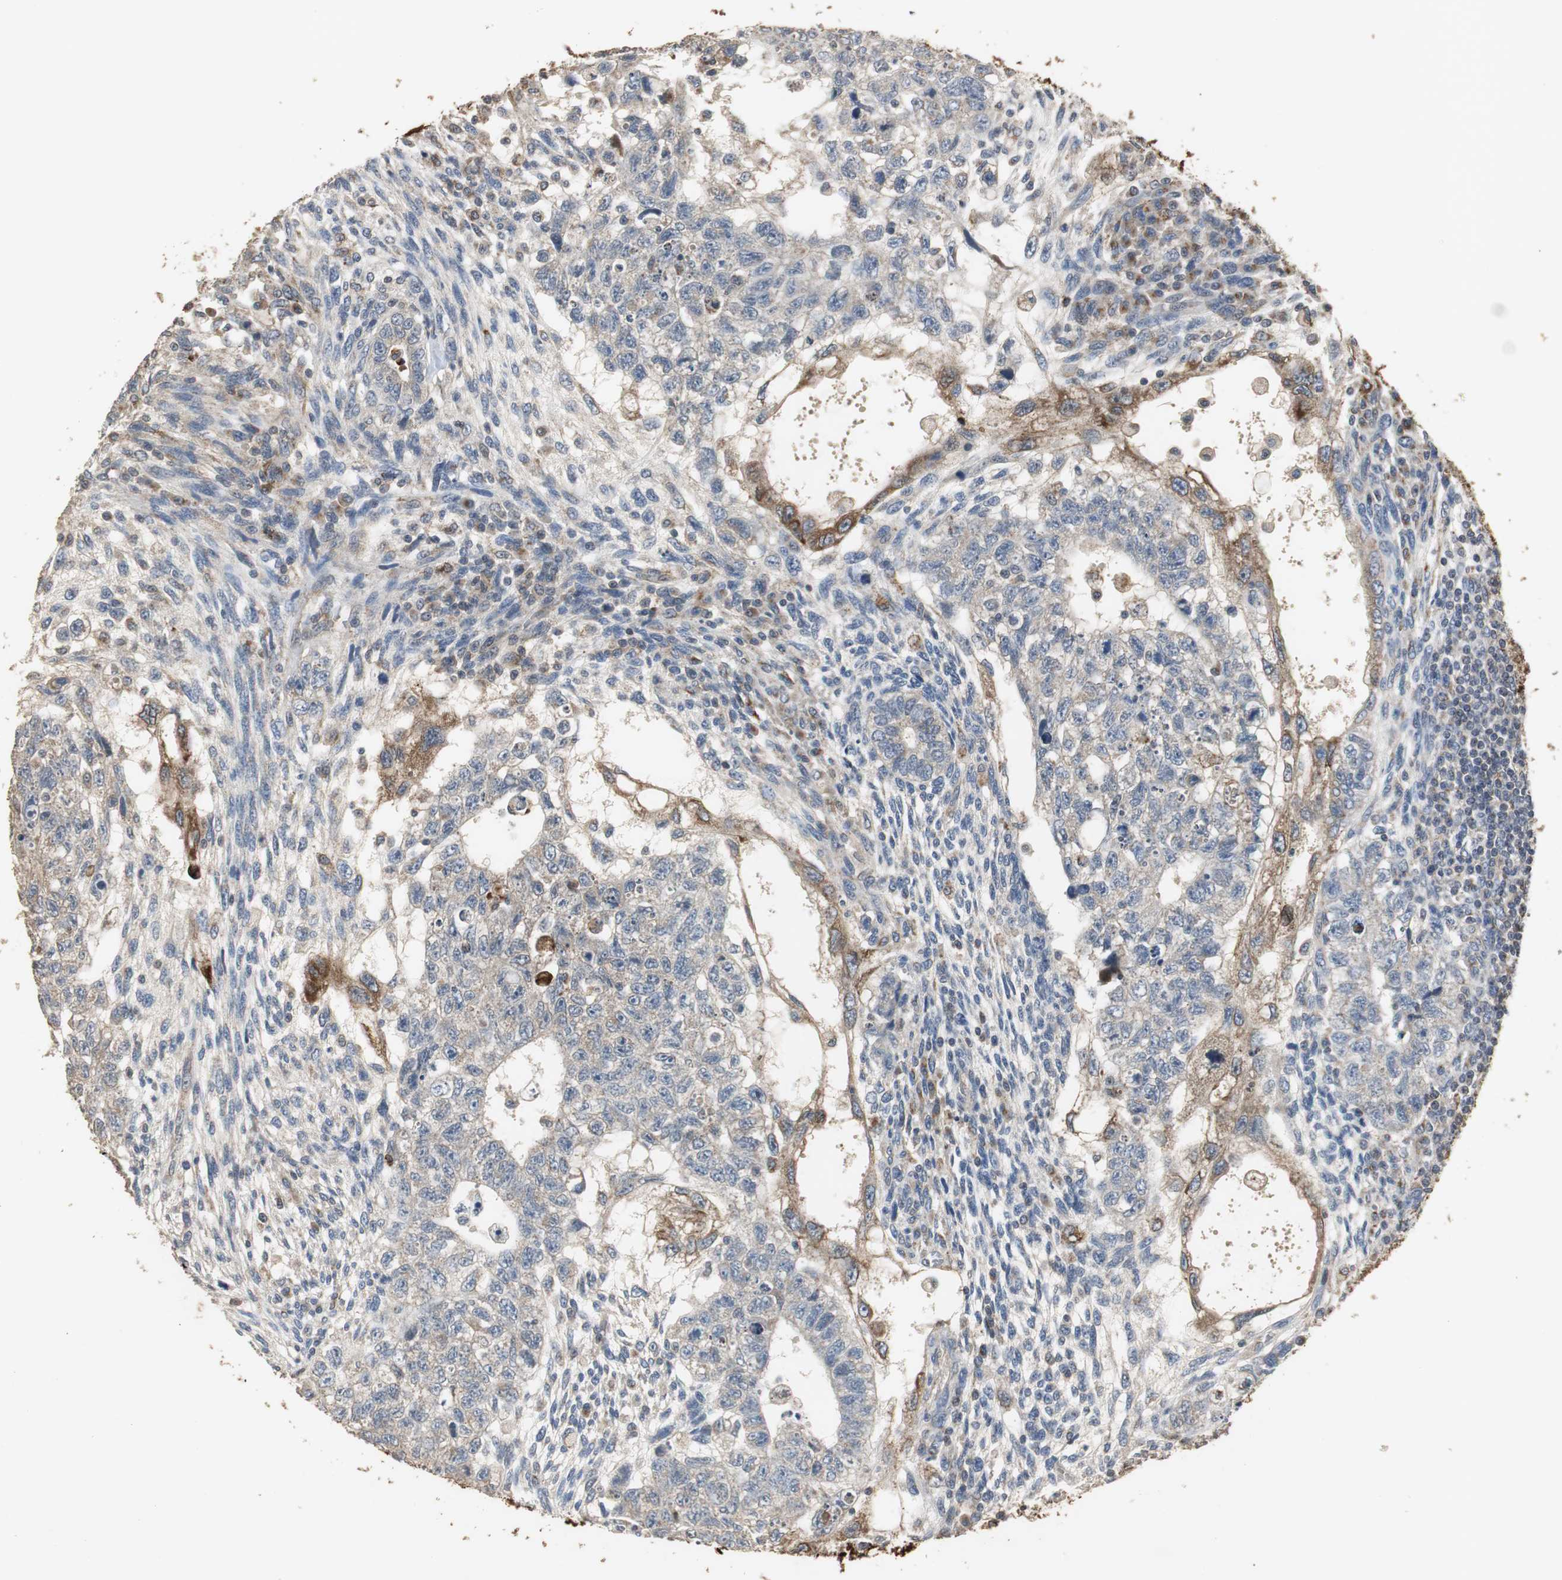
{"staining": {"intensity": "moderate", "quantity": "25%-75%", "location": "cytoplasmic/membranous"}, "tissue": "testis cancer", "cell_type": "Tumor cells", "image_type": "cancer", "snomed": [{"axis": "morphology", "description": "Normal tissue, NOS"}, {"axis": "morphology", "description": "Carcinoma, Embryonal, NOS"}, {"axis": "topography", "description": "Testis"}], "caption": "A brown stain shows moderate cytoplasmic/membranous positivity of a protein in embryonal carcinoma (testis) tumor cells.", "gene": "JTB", "patient": {"sex": "male", "age": 36}}